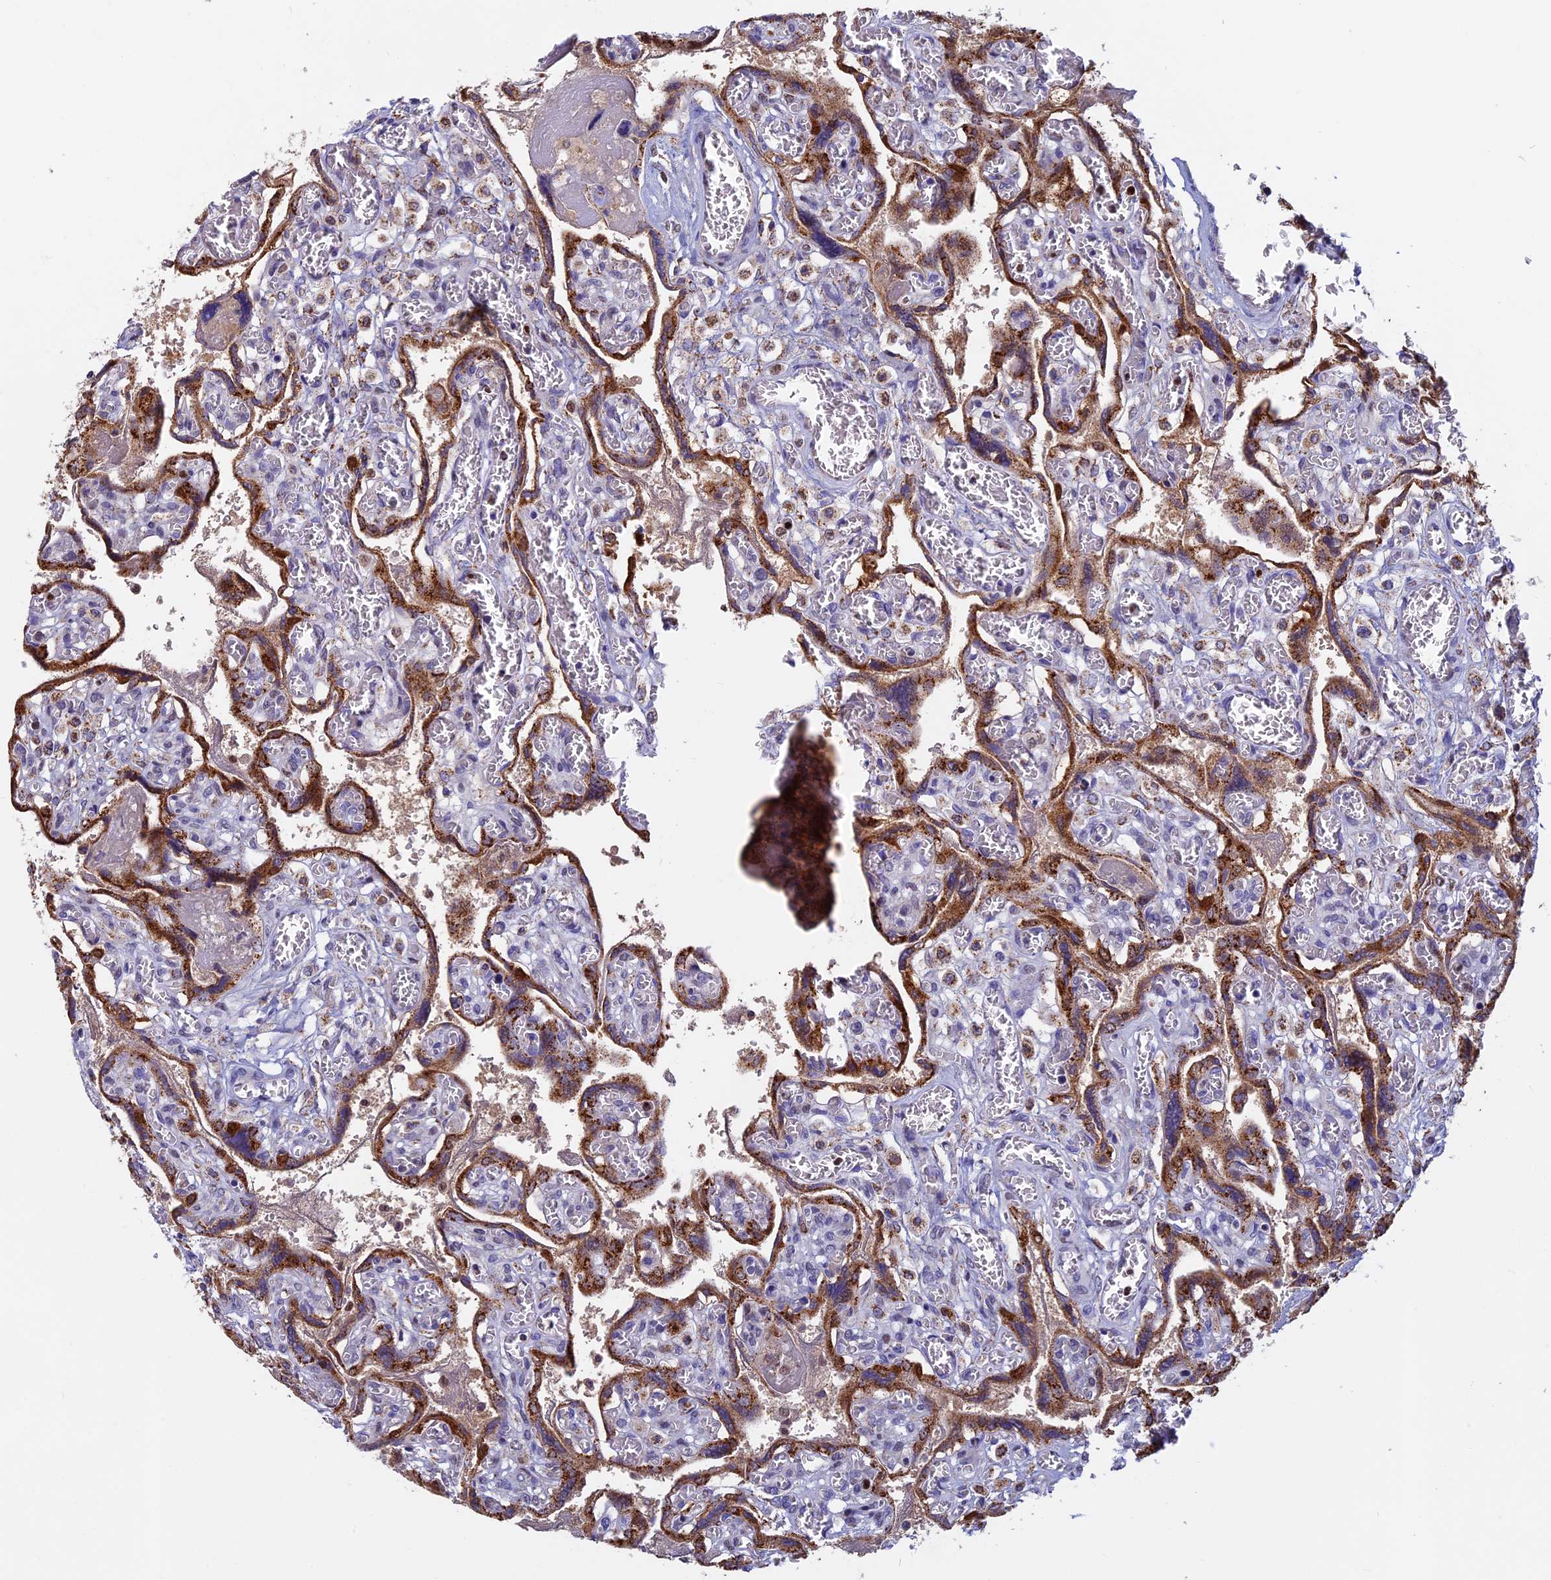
{"staining": {"intensity": "negative", "quantity": "none", "location": "none"}, "tissue": "placenta", "cell_type": "Decidual cells", "image_type": "normal", "snomed": [{"axis": "morphology", "description": "Normal tissue, NOS"}, {"axis": "topography", "description": "Placenta"}], "caption": "Immunohistochemistry (IHC) of benign human placenta shows no staining in decidual cells. (DAB (3,3'-diaminobenzidine) immunohistochemistry visualized using brightfield microscopy, high magnification).", "gene": "ACSS1", "patient": {"sex": "female", "age": 39}}